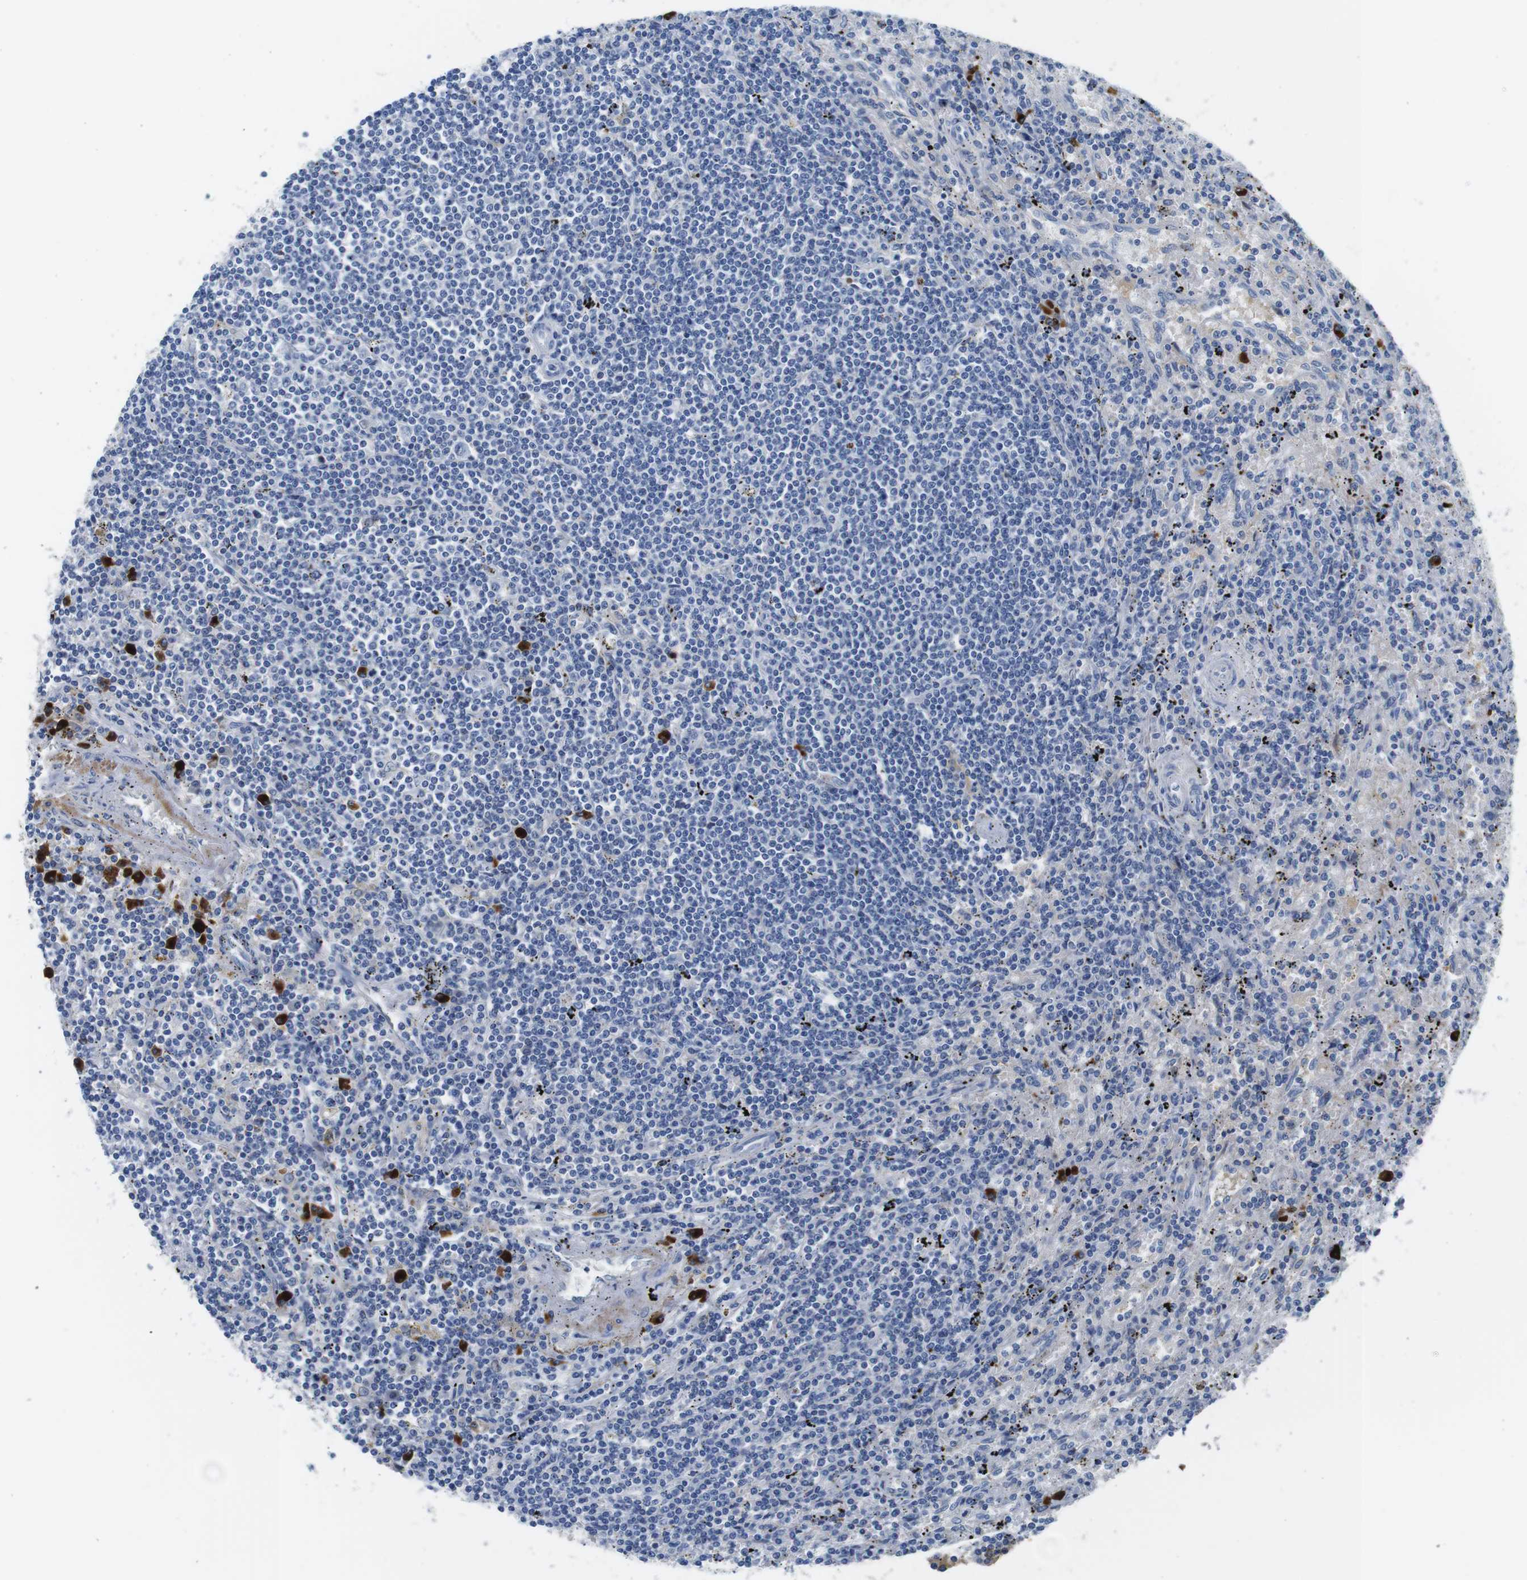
{"staining": {"intensity": "negative", "quantity": "none", "location": "none"}, "tissue": "lymphoma", "cell_type": "Tumor cells", "image_type": "cancer", "snomed": [{"axis": "morphology", "description": "Malignant lymphoma, non-Hodgkin's type, Low grade"}, {"axis": "topography", "description": "Spleen"}], "caption": "Tumor cells are negative for brown protein staining in low-grade malignant lymphoma, non-Hodgkin's type.", "gene": "IGKC", "patient": {"sex": "male", "age": 76}}